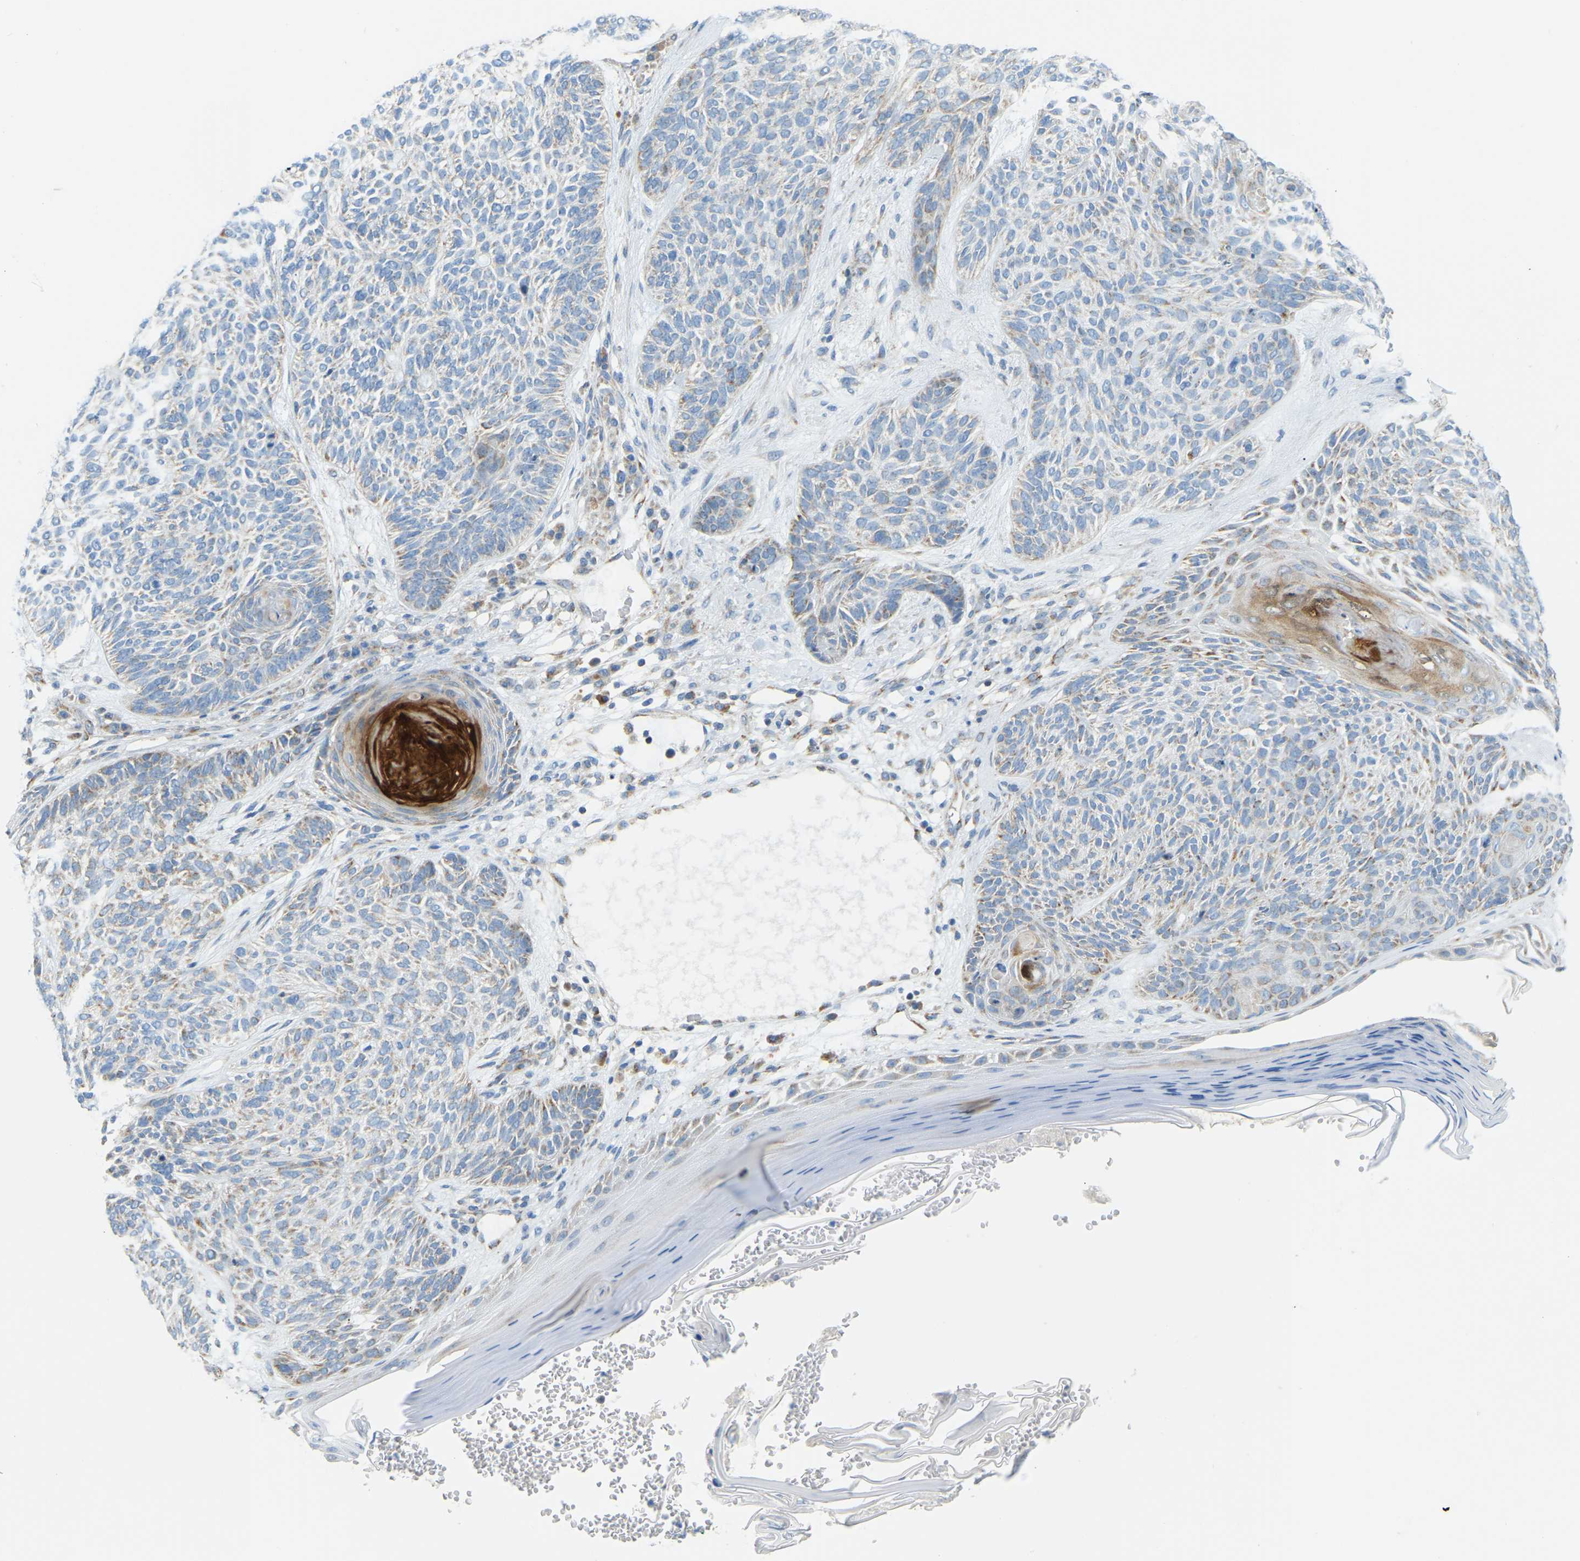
{"staining": {"intensity": "weak", "quantity": "<25%", "location": "cytoplasmic/membranous"}, "tissue": "skin cancer", "cell_type": "Tumor cells", "image_type": "cancer", "snomed": [{"axis": "morphology", "description": "Basal cell carcinoma"}, {"axis": "topography", "description": "Skin"}], "caption": "Micrograph shows no significant protein staining in tumor cells of skin cancer (basal cell carcinoma).", "gene": "GDA", "patient": {"sex": "male", "age": 55}}